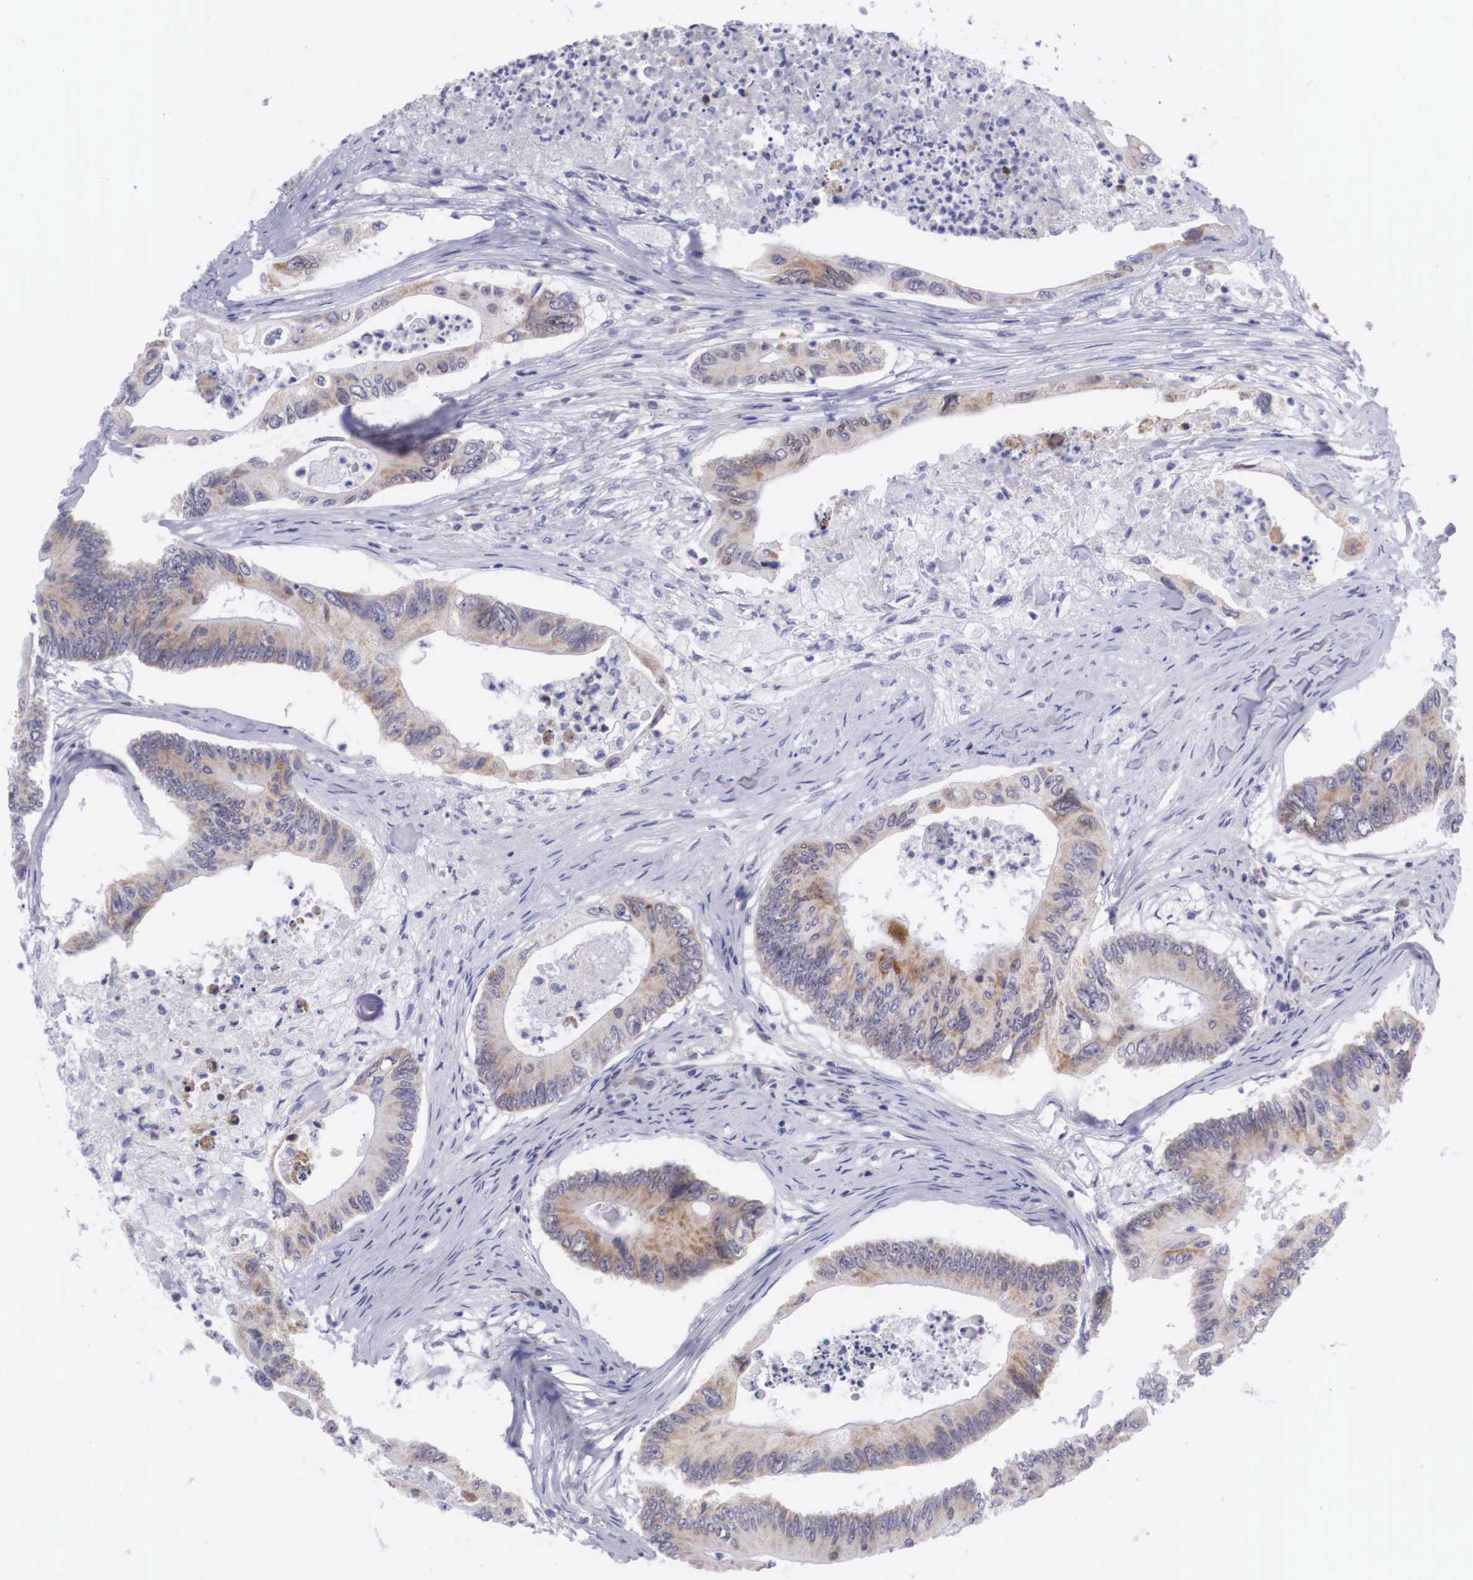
{"staining": {"intensity": "weak", "quantity": "25%-75%", "location": "cytoplasmic/membranous"}, "tissue": "colorectal cancer", "cell_type": "Tumor cells", "image_type": "cancer", "snomed": [{"axis": "morphology", "description": "Adenocarcinoma, NOS"}, {"axis": "topography", "description": "Colon"}], "caption": "Colorectal adenocarcinoma stained with a protein marker displays weak staining in tumor cells.", "gene": "SOX11", "patient": {"sex": "male", "age": 65}}